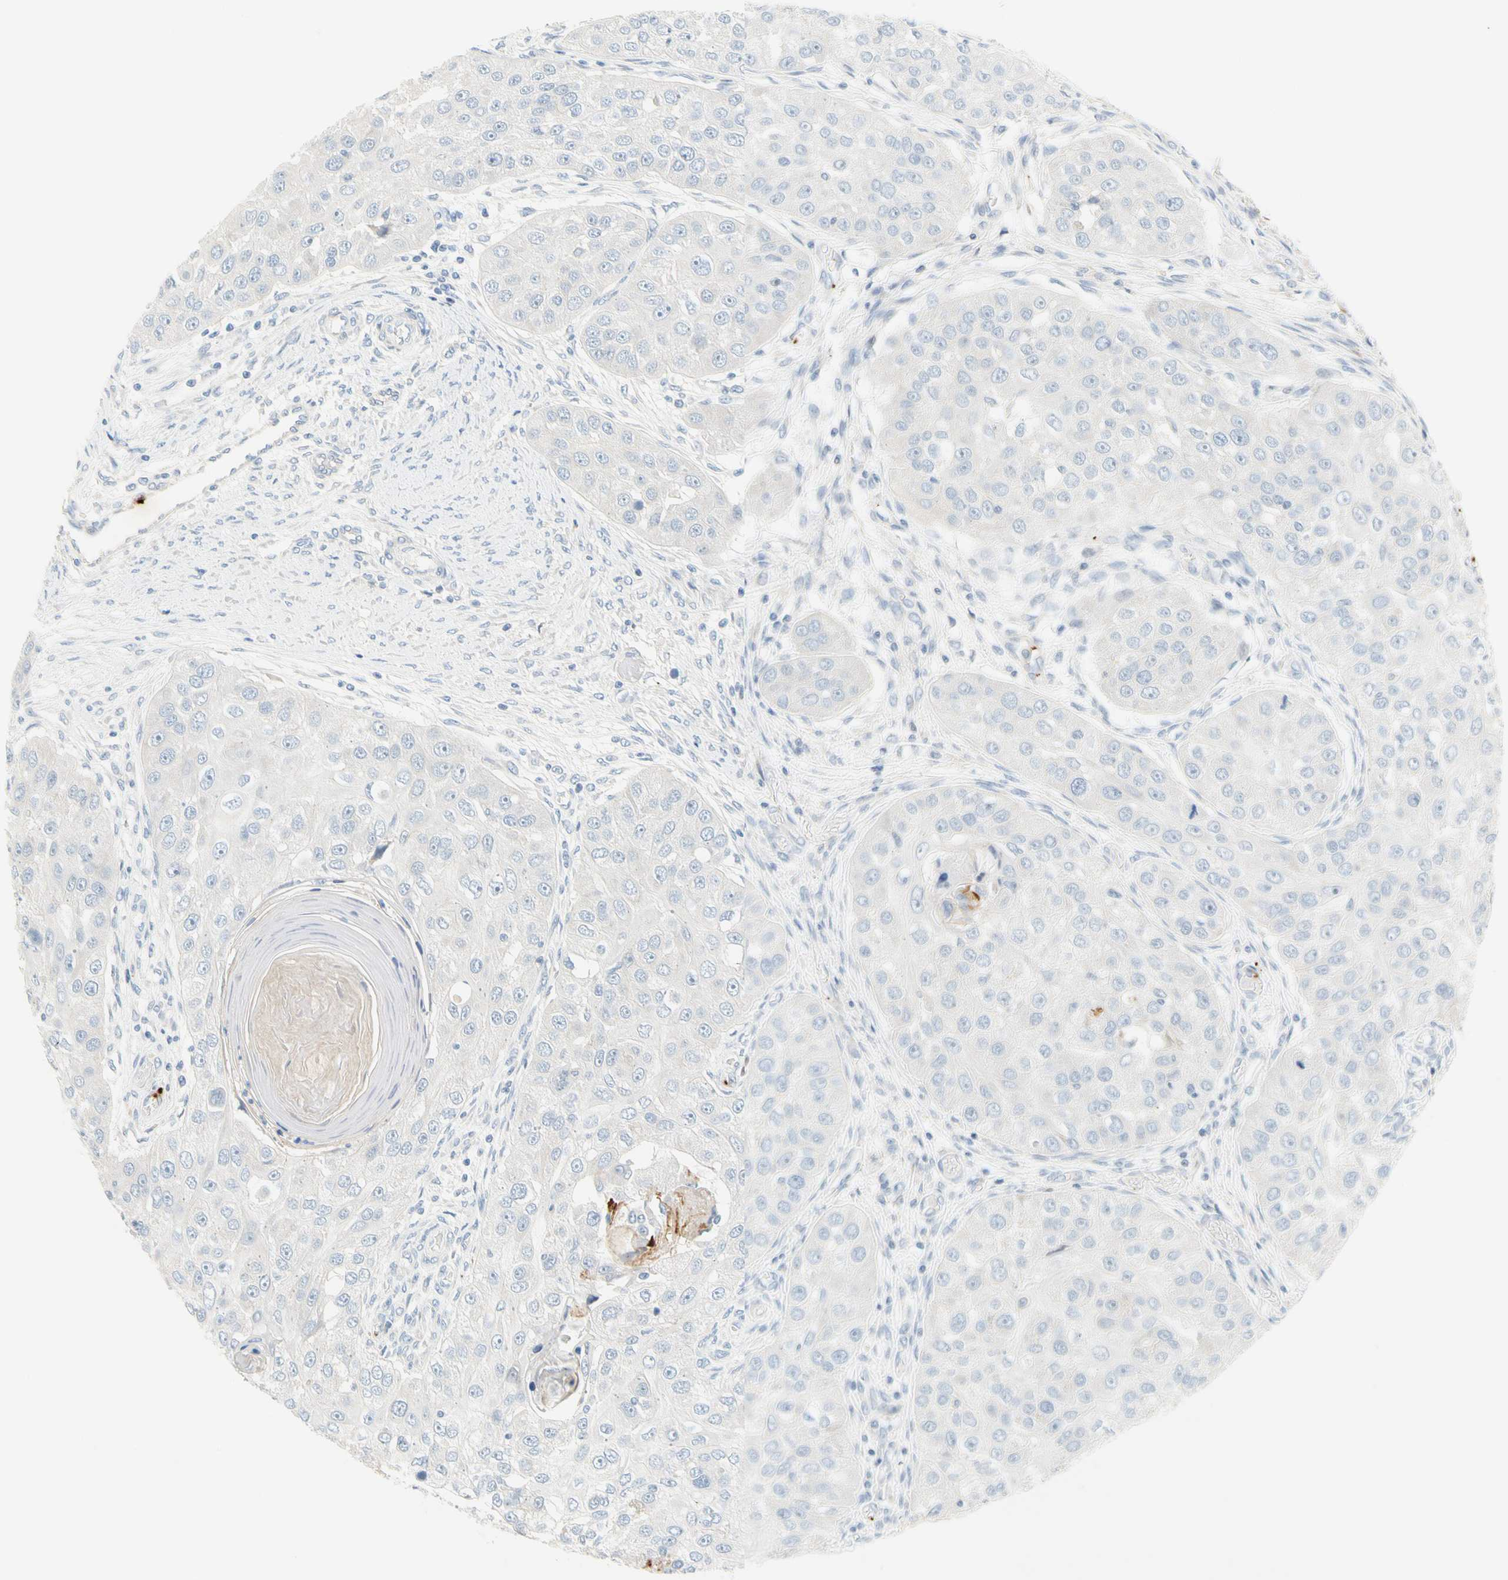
{"staining": {"intensity": "negative", "quantity": "none", "location": "none"}, "tissue": "head and neck cancer", "cell_type": "Tumor cells", "image_type": "cancer", "snomed": [{"axis": "morphology", "description": "Normal tissue, NOS"}, {"axis": "morphology", "description": "Squamous cell carcinoma, NOS"}, {"axis": "topography", "description": "Skeletal muscle"}, {"axis": "topography", "description": "Head-Neck"}], "caption": "Immunohistochemical staining of head and neck cancer exhibits no significant expression in tumor cells.", "gene": "PPBP", "patient": {"sex": "male", "age": 51}}